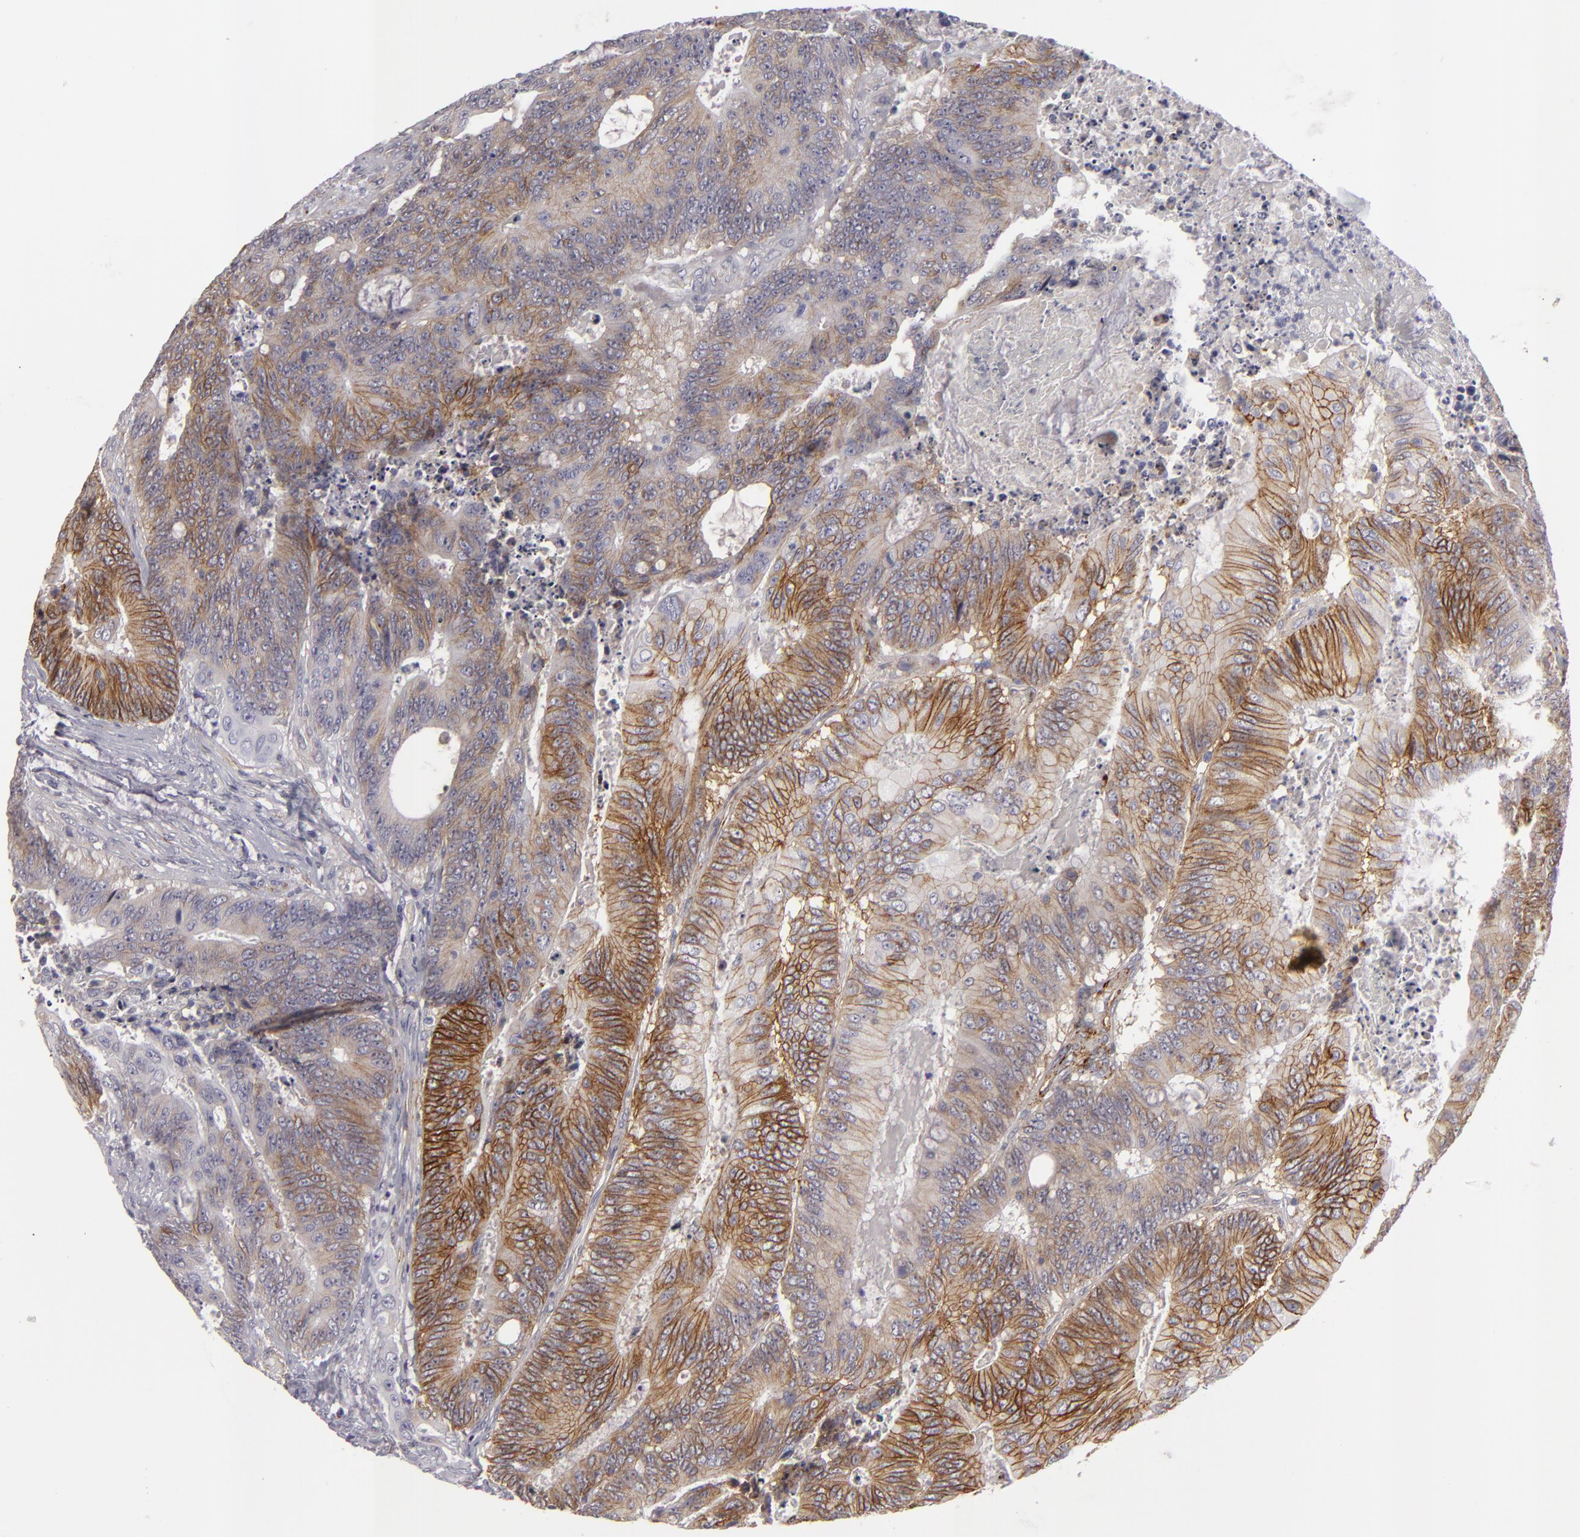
{"staining": {"intensity": "moderate", "quantity": "25%-75%", "location": "cytoplasmic/membranous"}, "tissue": "colorectal cancer", "cell_type": "Tumor cells", "image_type": "cancer", "snomed": [{"axis": "morphology", "description": "Adenocarcinoma, NOS"}, {"axis": "topography", "description": "Colon"}], "caption": "An IHC image of tumor tissue is shown. Protein staining in brown labels moderate cytoplasmic/membranous positivity in colorectal cancer within tumor cells.", "gene": "ALCAM", "patient": {"sex": "male", "age": 65}}